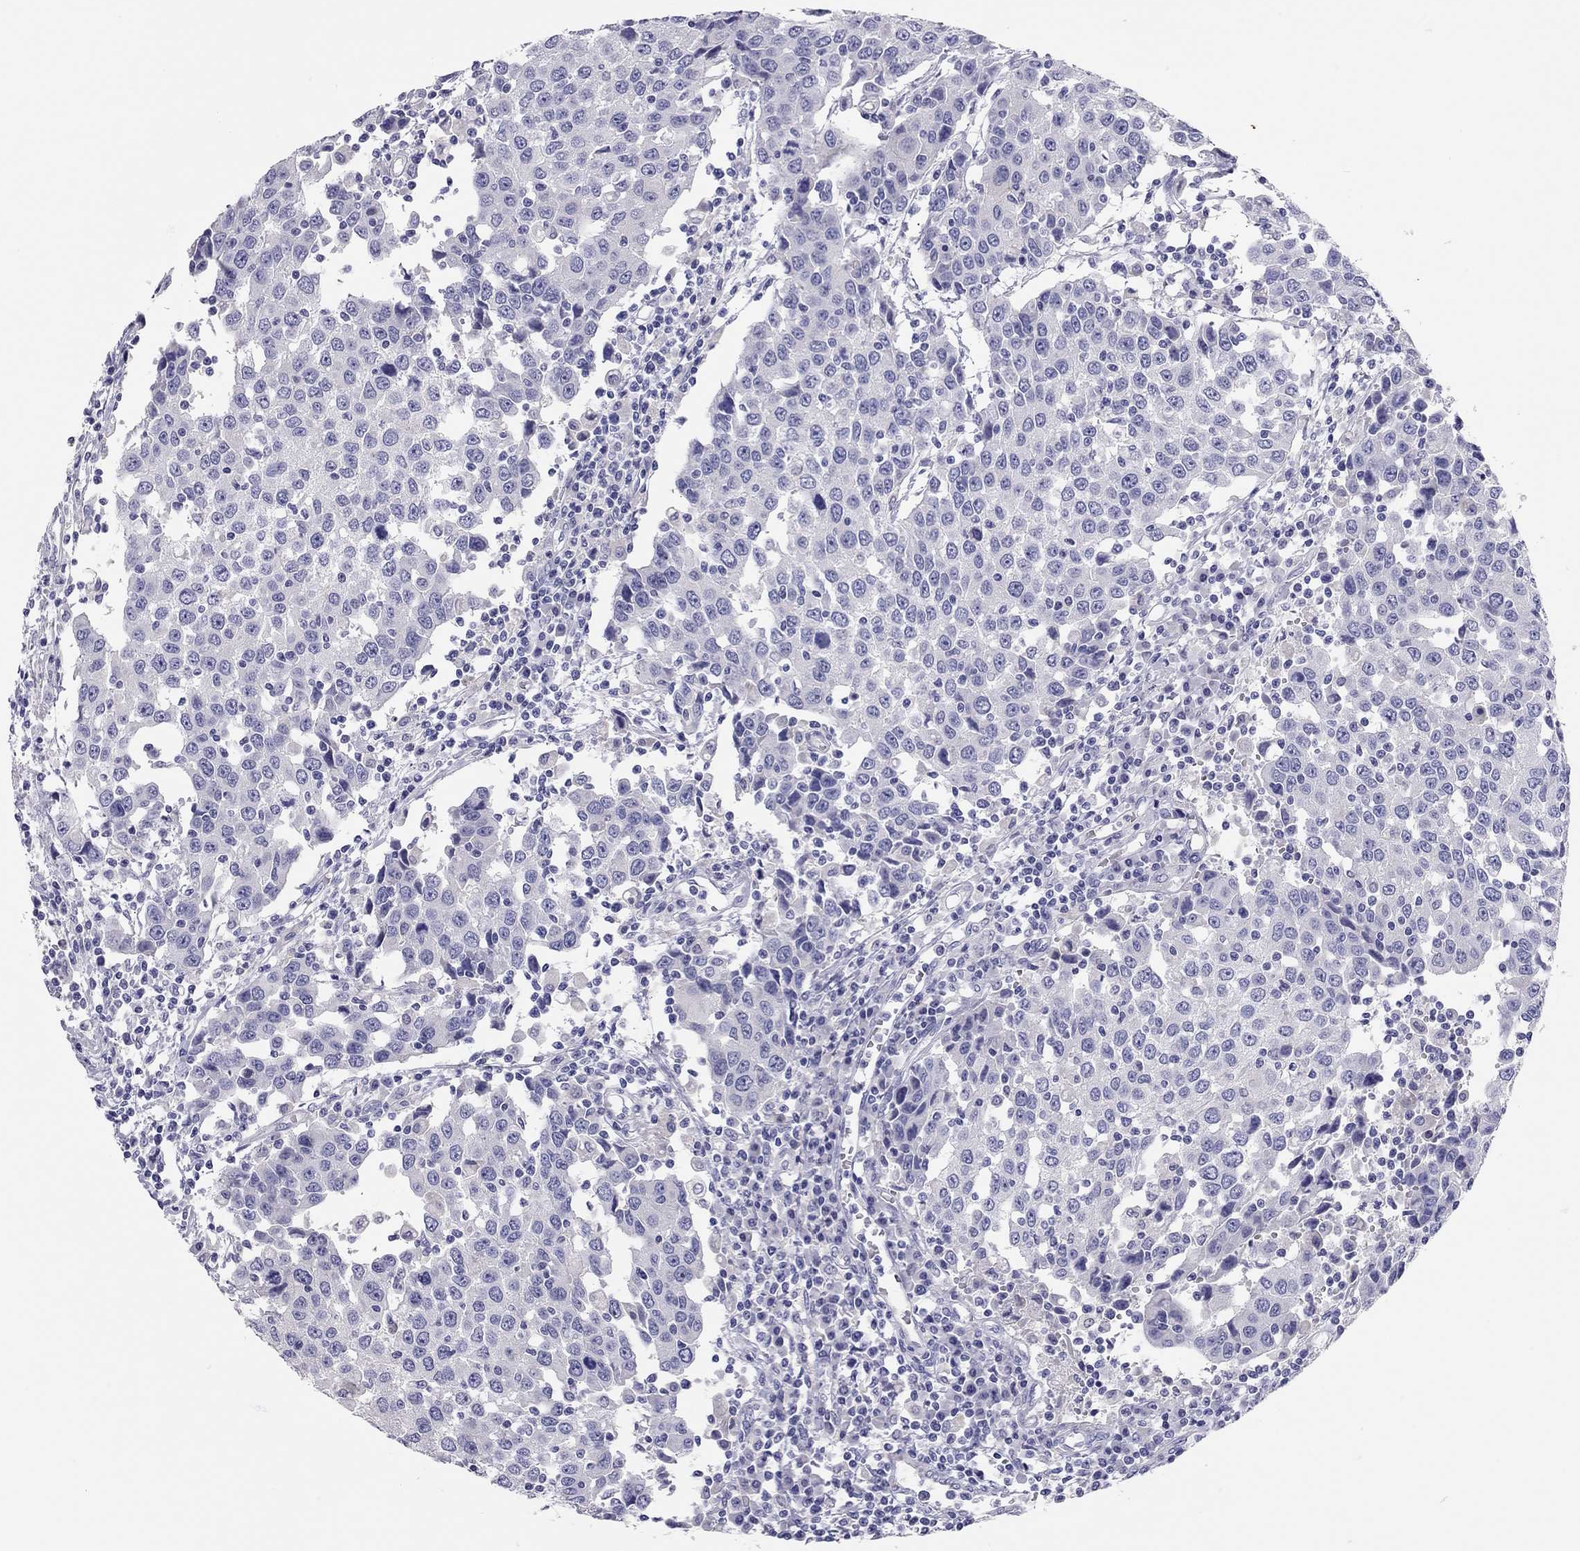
{"staining": {"intensity": "negative", "quantity": "none", "location": "none"}, "tissue": "urothelial cancer", "cell_type": "Tumor cells", "image_type": "cancer", "snomed": [{"axis": "morphology", "description": "Urothelial carcinoma, High grade"}, {"axis": "topography", "description": "Urinary bladder"}], "caption": "Tumor cells show no significant protein staining in urothelial cancer.", "gene": "SCARB1", "patient": {"sex": "female", "age": 85}}